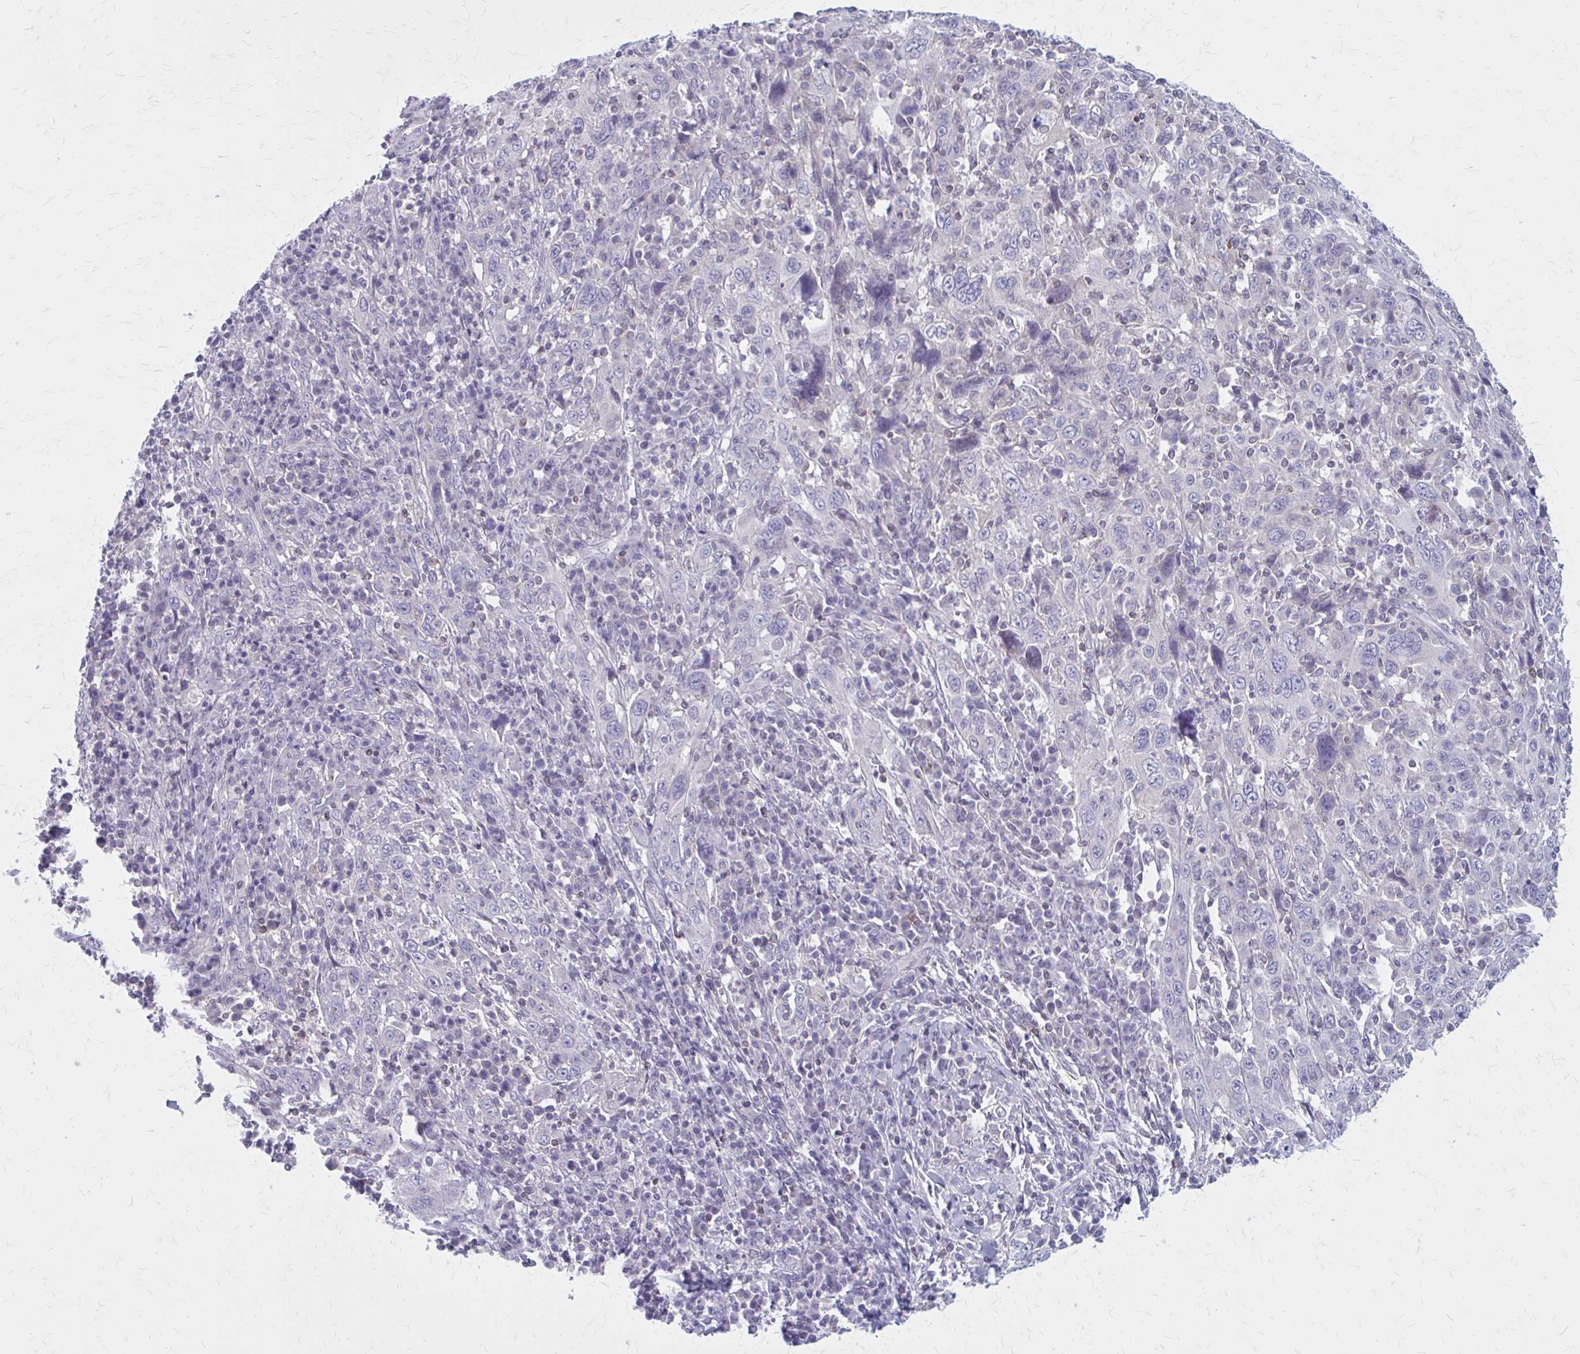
{"staining": {"intensity": "negative", "quantity": "none", "location": "none"}, "tissue": "cervical cancer", "cell_type": "Tumor cells", "image_type": "cancer", "snomed": [{"axis": "morphology", "description": "Squamous cell carcinoma, NOS"}, {"axis": "topography", "description": "Cervix"}], "caption": "DAB immunohistochemical staining of human squamous cell carcinoma (cervical) exhibits no significant staining in tumor cells.", "gene": "PITPNM1", "patient": {"sex": "female", "age": 46}}